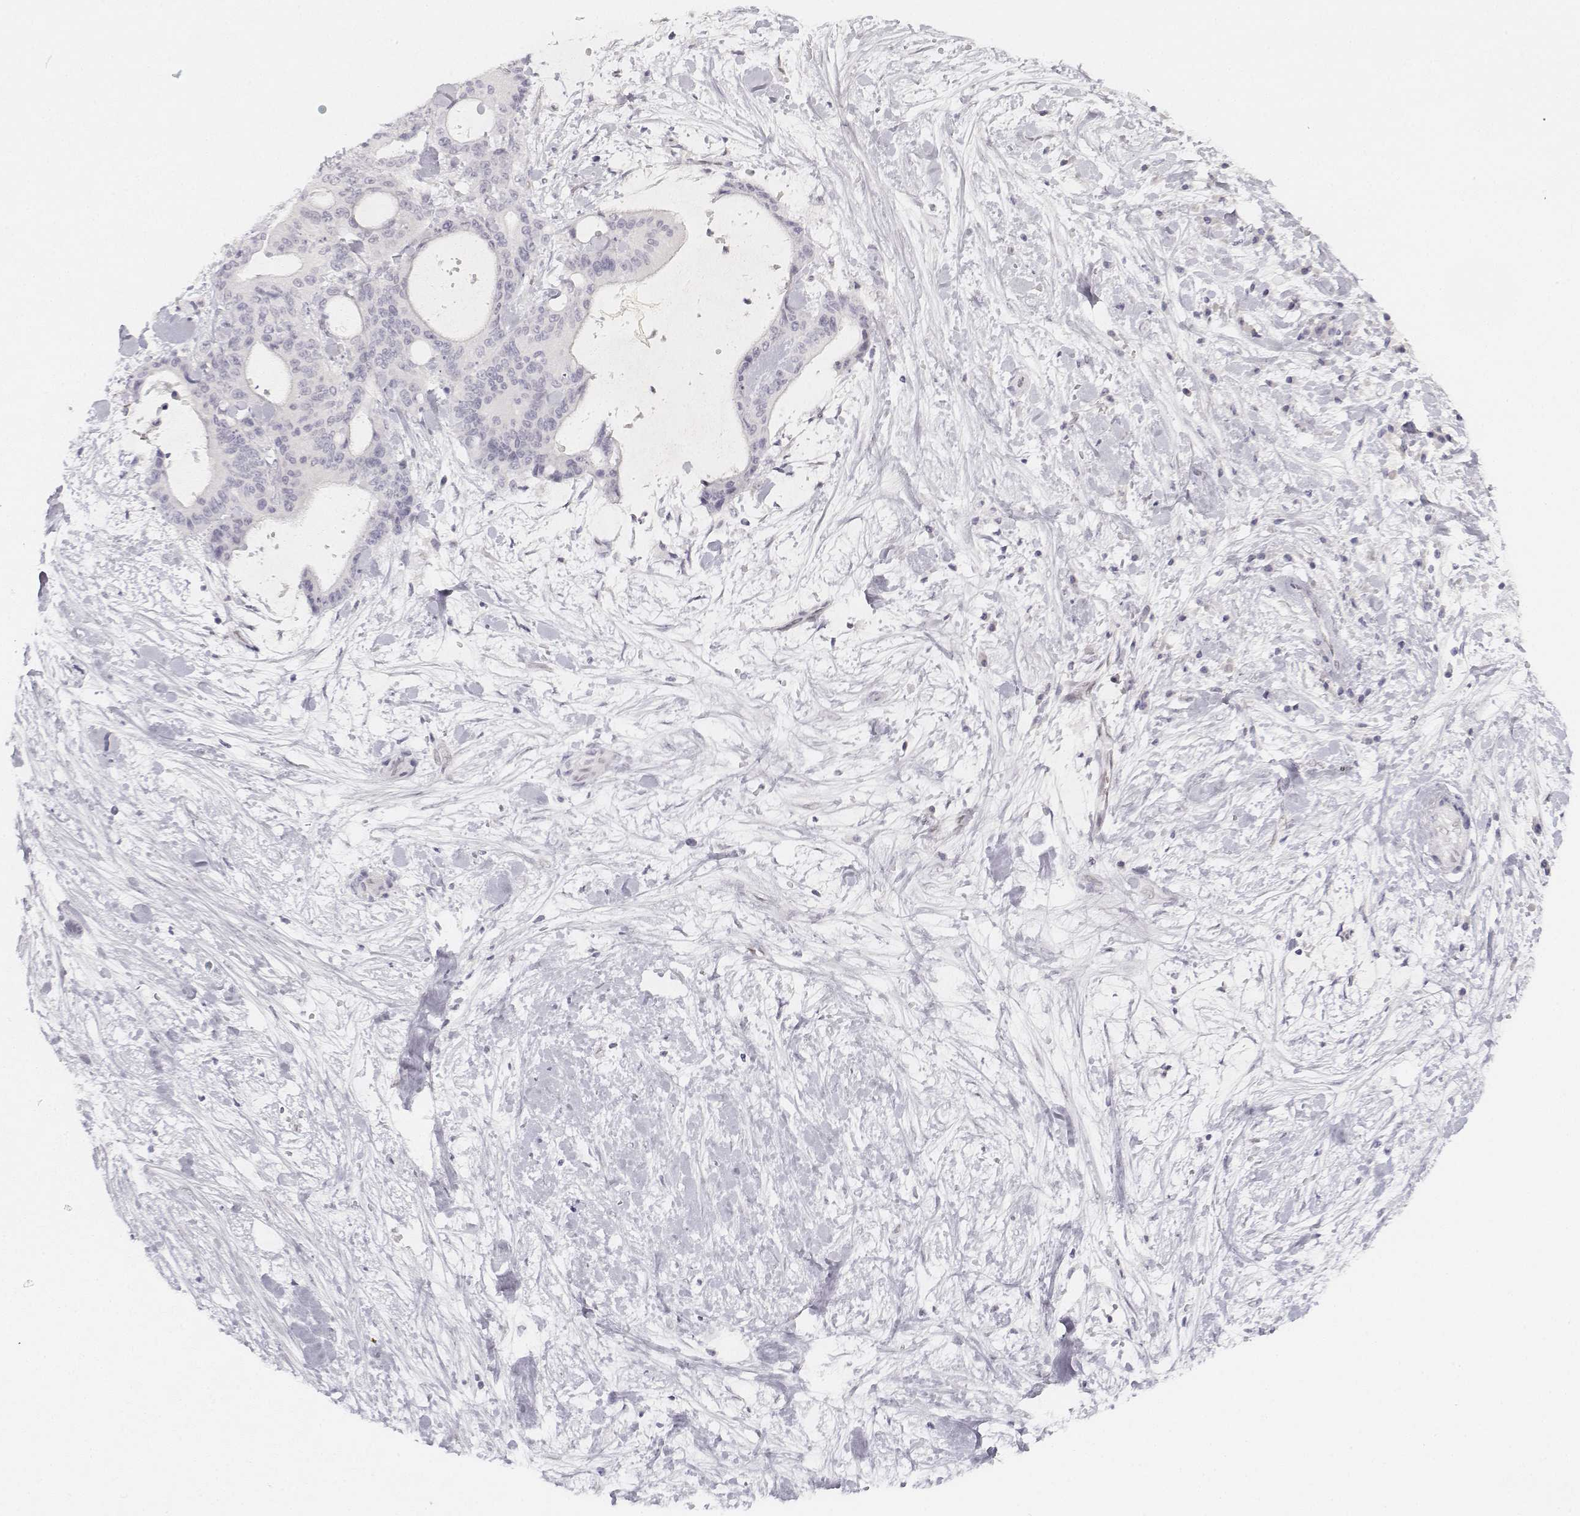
{"staining": {"intensity": "negative", "quantity": "none", "location": "none"}, "tissue": "liver cancer", "cell_type": "Tumor cells", "image_type": "cancer", "snomed": [{"axis": "morphology", "description": "Cholangiocarcinoma"}, {"axis": "topography", "description": "Liver"}], "caption": "High magnification brightfield microscopy of liver cholangiocarcinoma stained with DAB (3,3'-diaminobenzidine) (brown) and counterstained with hematoxylin (blue): tumor cells show no significant expression. (DAB (3,3'-diaminobenzidine) immunohistochemistry (IHC), high magnification).", "gene": "KRTAP2-1", "patient": {"sex": "female", "age": 73}}